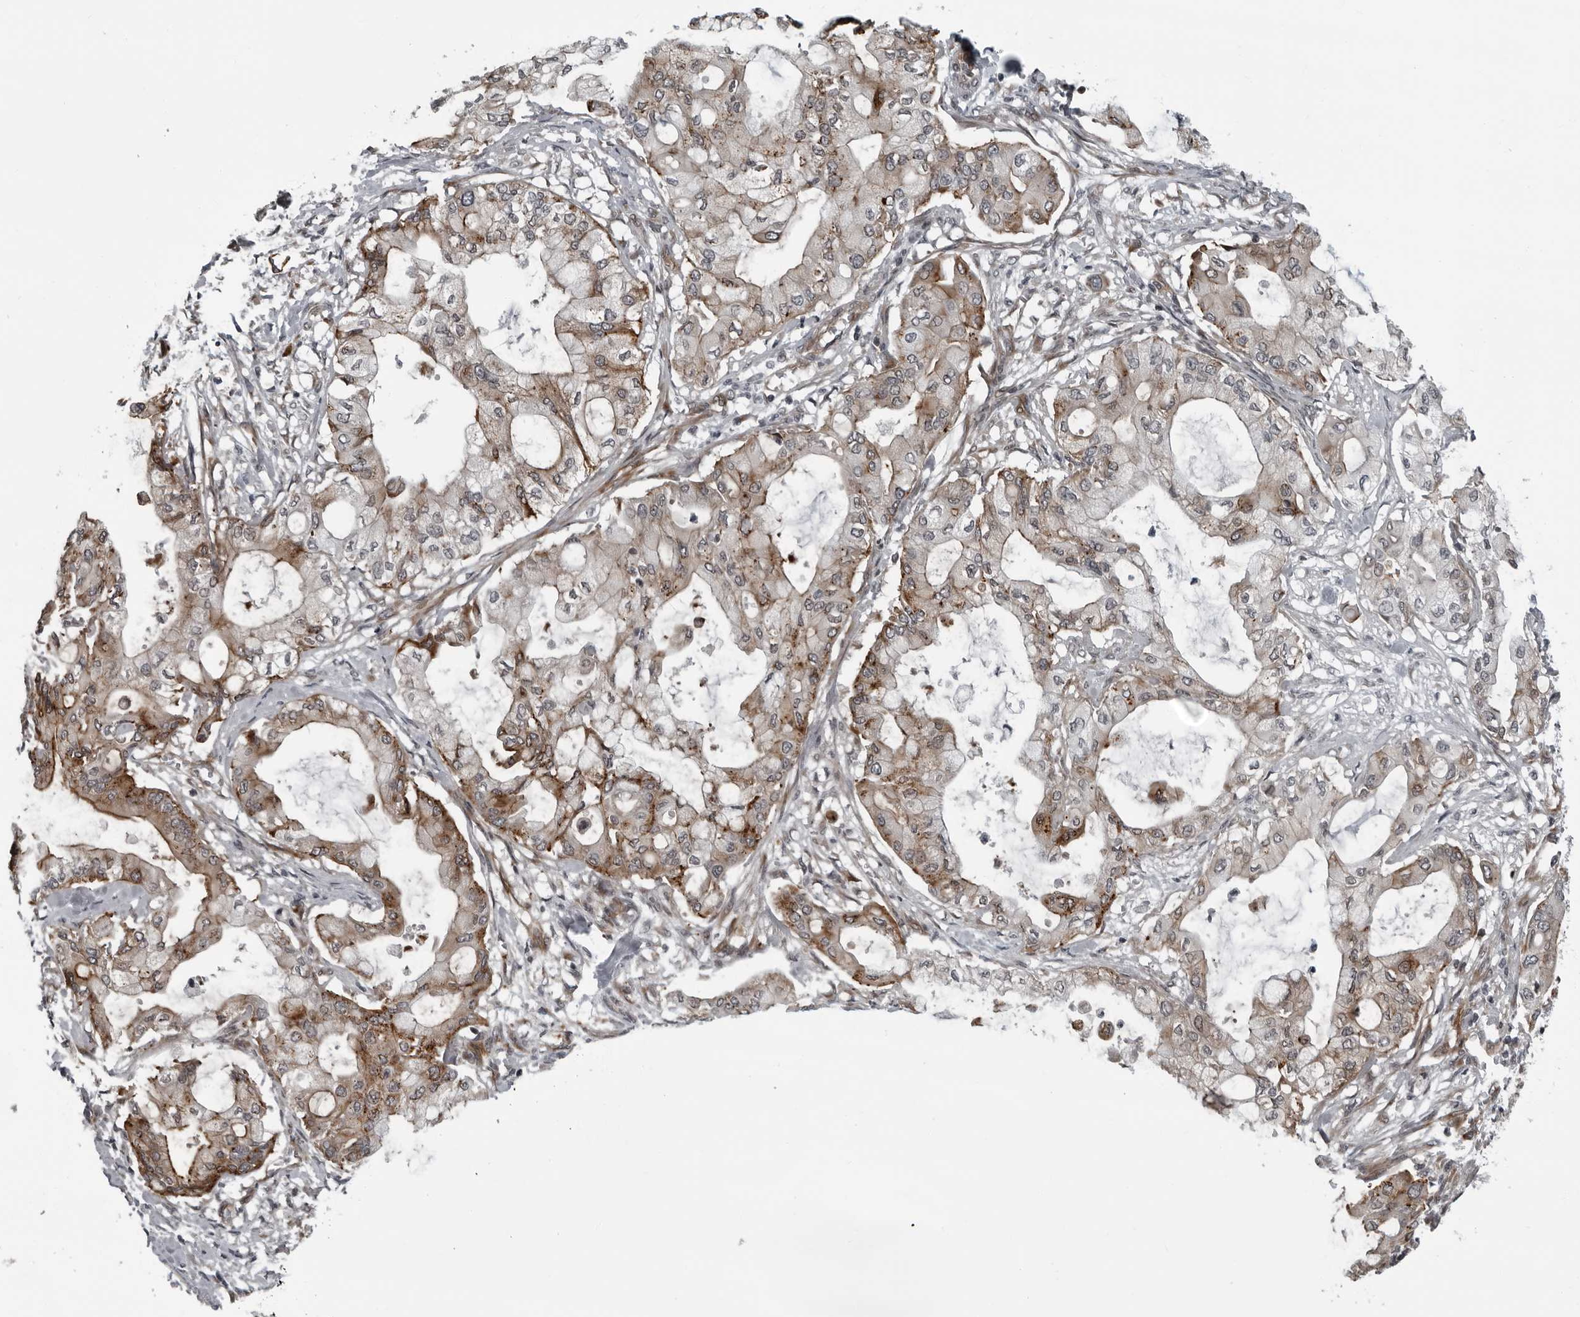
{"staining": {"intensity": "moderate", "quantity": ">75%", "location": "cytoplasmic/membranous"}, "tissue": "pancreatic cancer", "cell_type": "Tumor cells", "image_type": "cancer", "snomed": [{"axis": "morphology", "description": "Adenocarcinoma, NOS"}, {"axis": "morphology", "description": "Adenocarcinoma, metastatic, NOS"}, {"axis": "topography", "description": "Lymph node"}, {"axis": "topography", "description": "Pancreas"}, {"axis": "topography", "description": "Duodenum"}], "caption": "High-power microscopy captured an immunohistochemistry micrograph of adenocarcinoma (pancreatic), revealing moderate cytoplasmic/membranous staining in about >75% of tumor cells.", "gene": "FAM102B", "patient": {"sex": "female", "age": 64}}